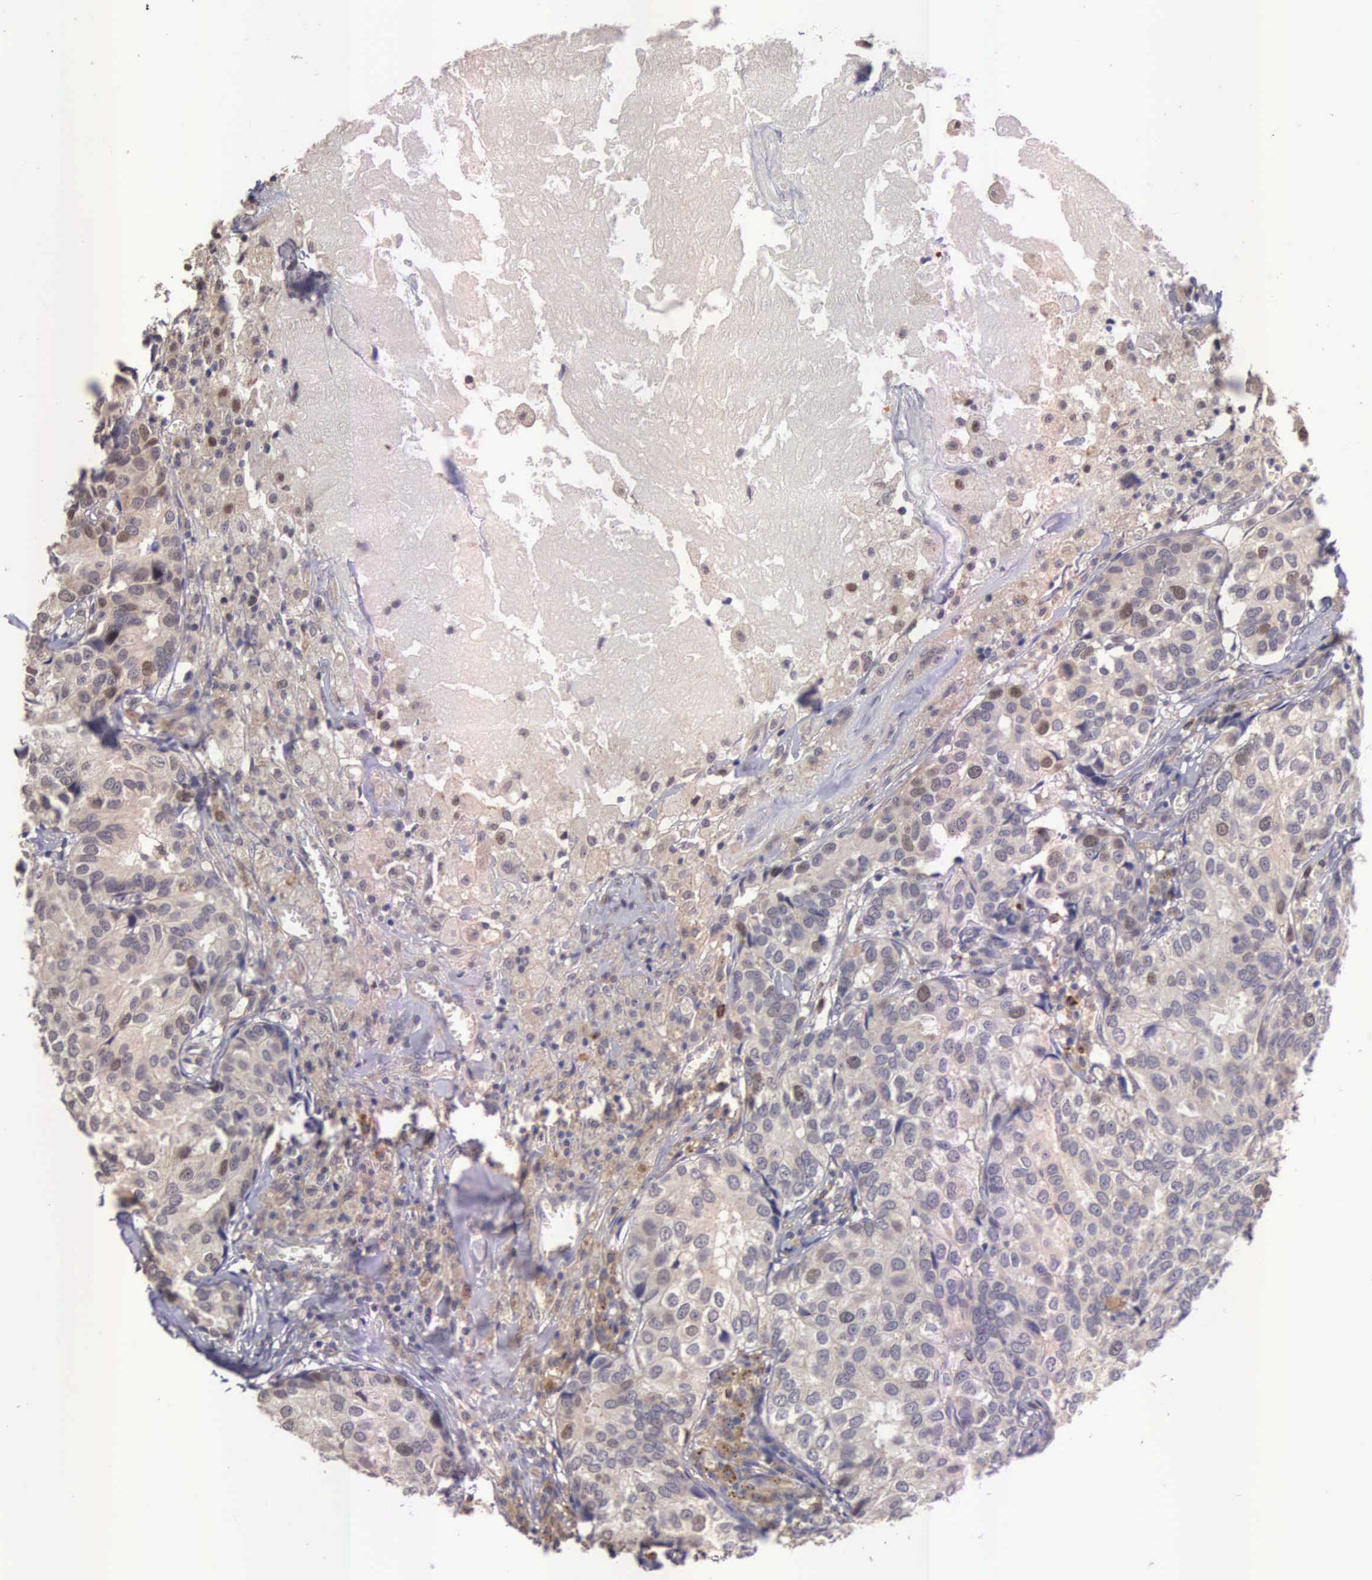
{"staining": {"intensity": "weak", "quantity": ">75%", "location": "cytoplasmic/membranous,nuclear"}, "tissue": "breast cancer", "cell_type": "Tumor cells", "image_type": "cancer", "snomed": [{"axis": "morphology", "description": "Duct carcinoma"}, {"axis": "topography", "description": "Breast"}], "caption": "An IHC photomicrograph of neoplastic tissue is shown. Protein staining in brown labels weak cytoplasmic/membranous and nuclear positivity in breast cancer (intraductal carcinoma) within tumor cells. The protein of interest is stained brown, and the nuclei are stained in blue (DAB (3,3'-diaminobenzidine) IHC with brightfield microscopy, high magnification).", "gene": "CDC45", "patient": {"sex": "female", "age": 68}}